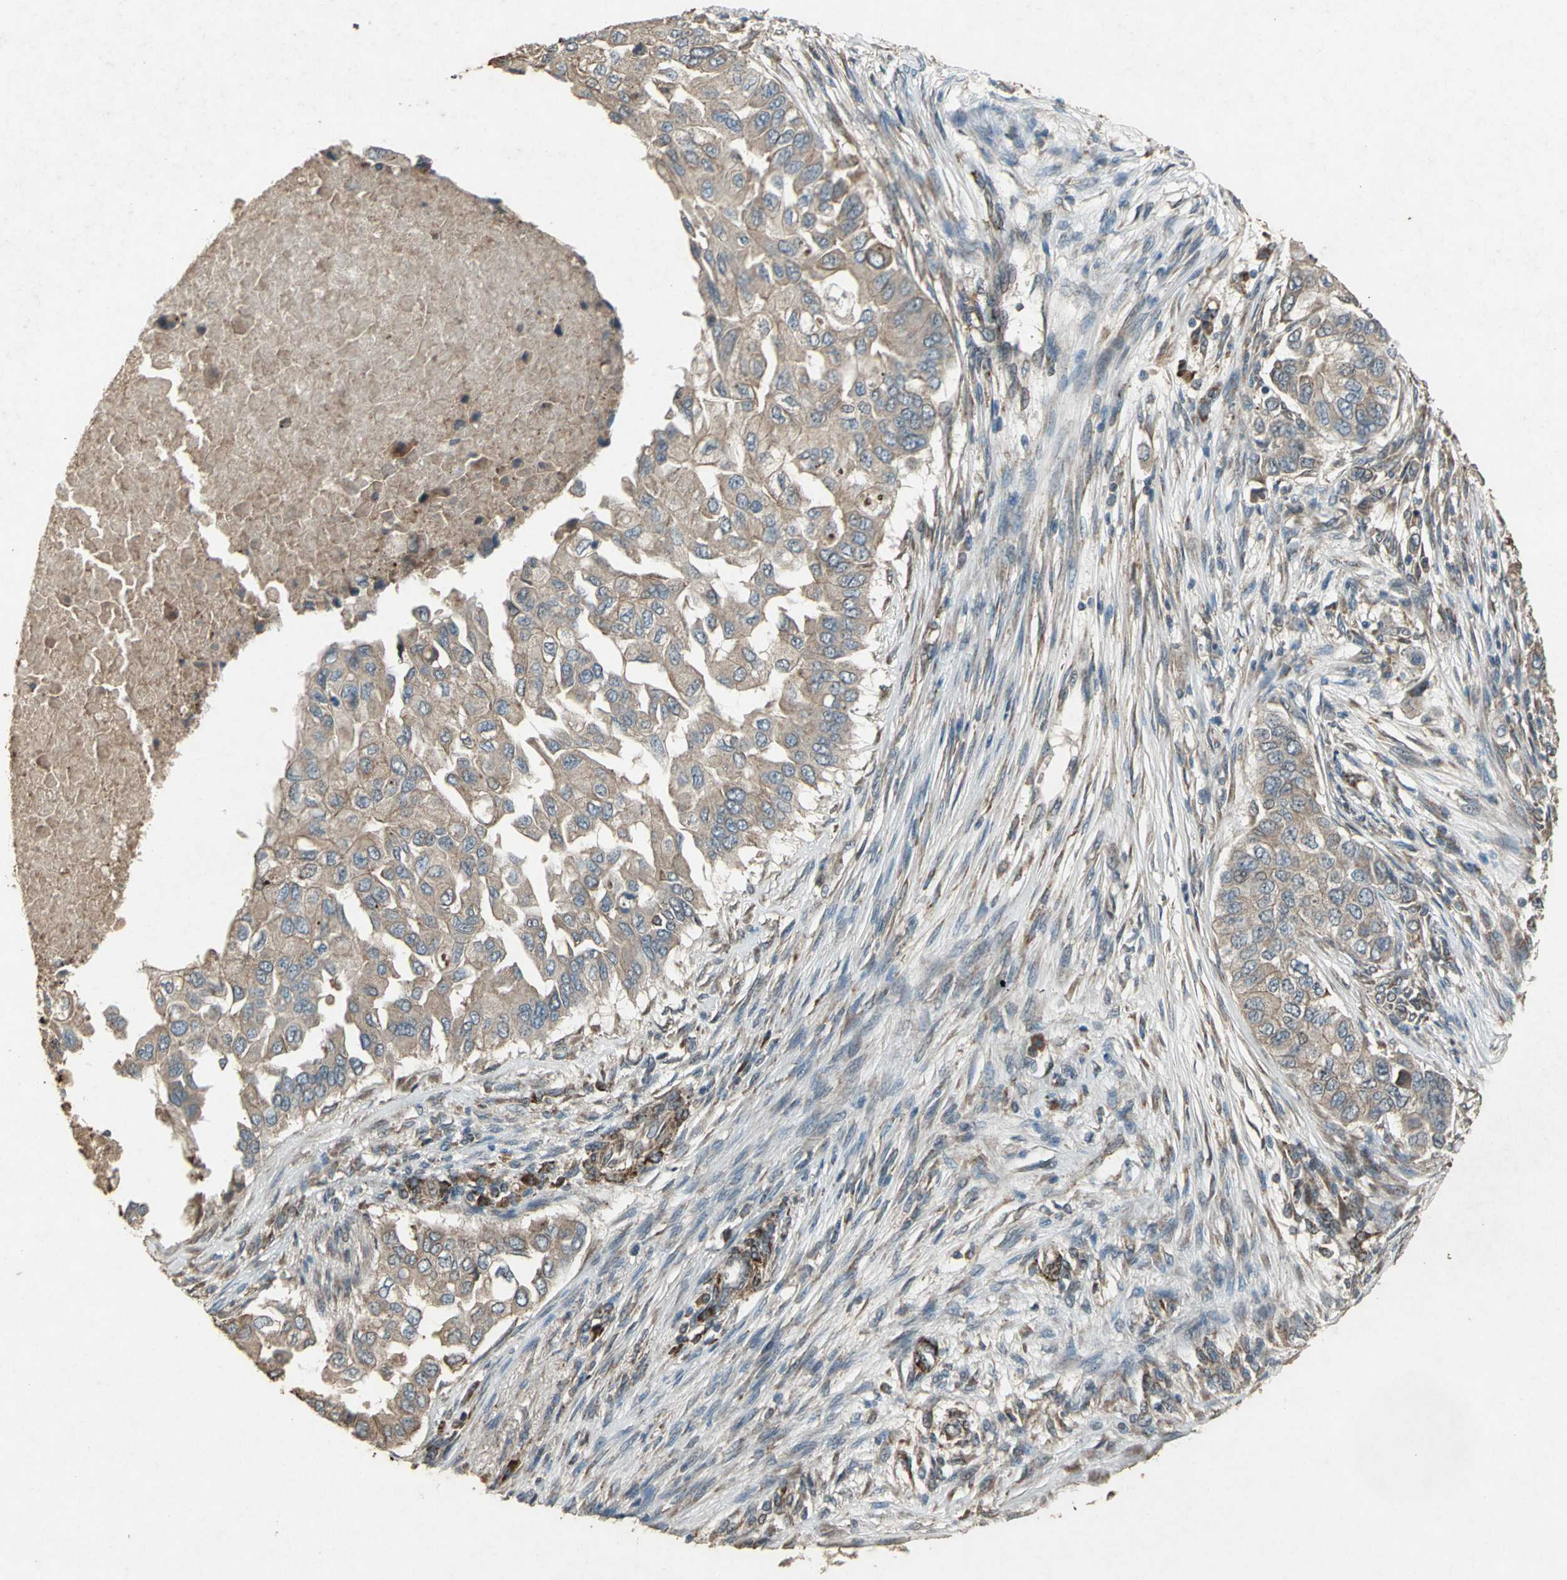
{"staining": {"intensity": "weak", "quantity": ">75%", "location": "cytoplasmic/membranous"}, "tissue": "breast cancer", "cell_type": "Tumor cells", "image_type": "cancer", "snomed": [{"axis": "morphology", "description": "Normal tissue, NOS"}, {"axis": "morphology", "description": "Duct carcinoma"}, {"axis": "topography", "description": "Breast"}], "caption": "Immunohistochemical staining of human breast cancer (infiltrating ductal carcinoma) reveals weak cytoplasmic/membranous protein positivity in about >75% of tumor cells.", "gene": "SEPTIN4", "patient": {"sex": "female", "age": 49}}